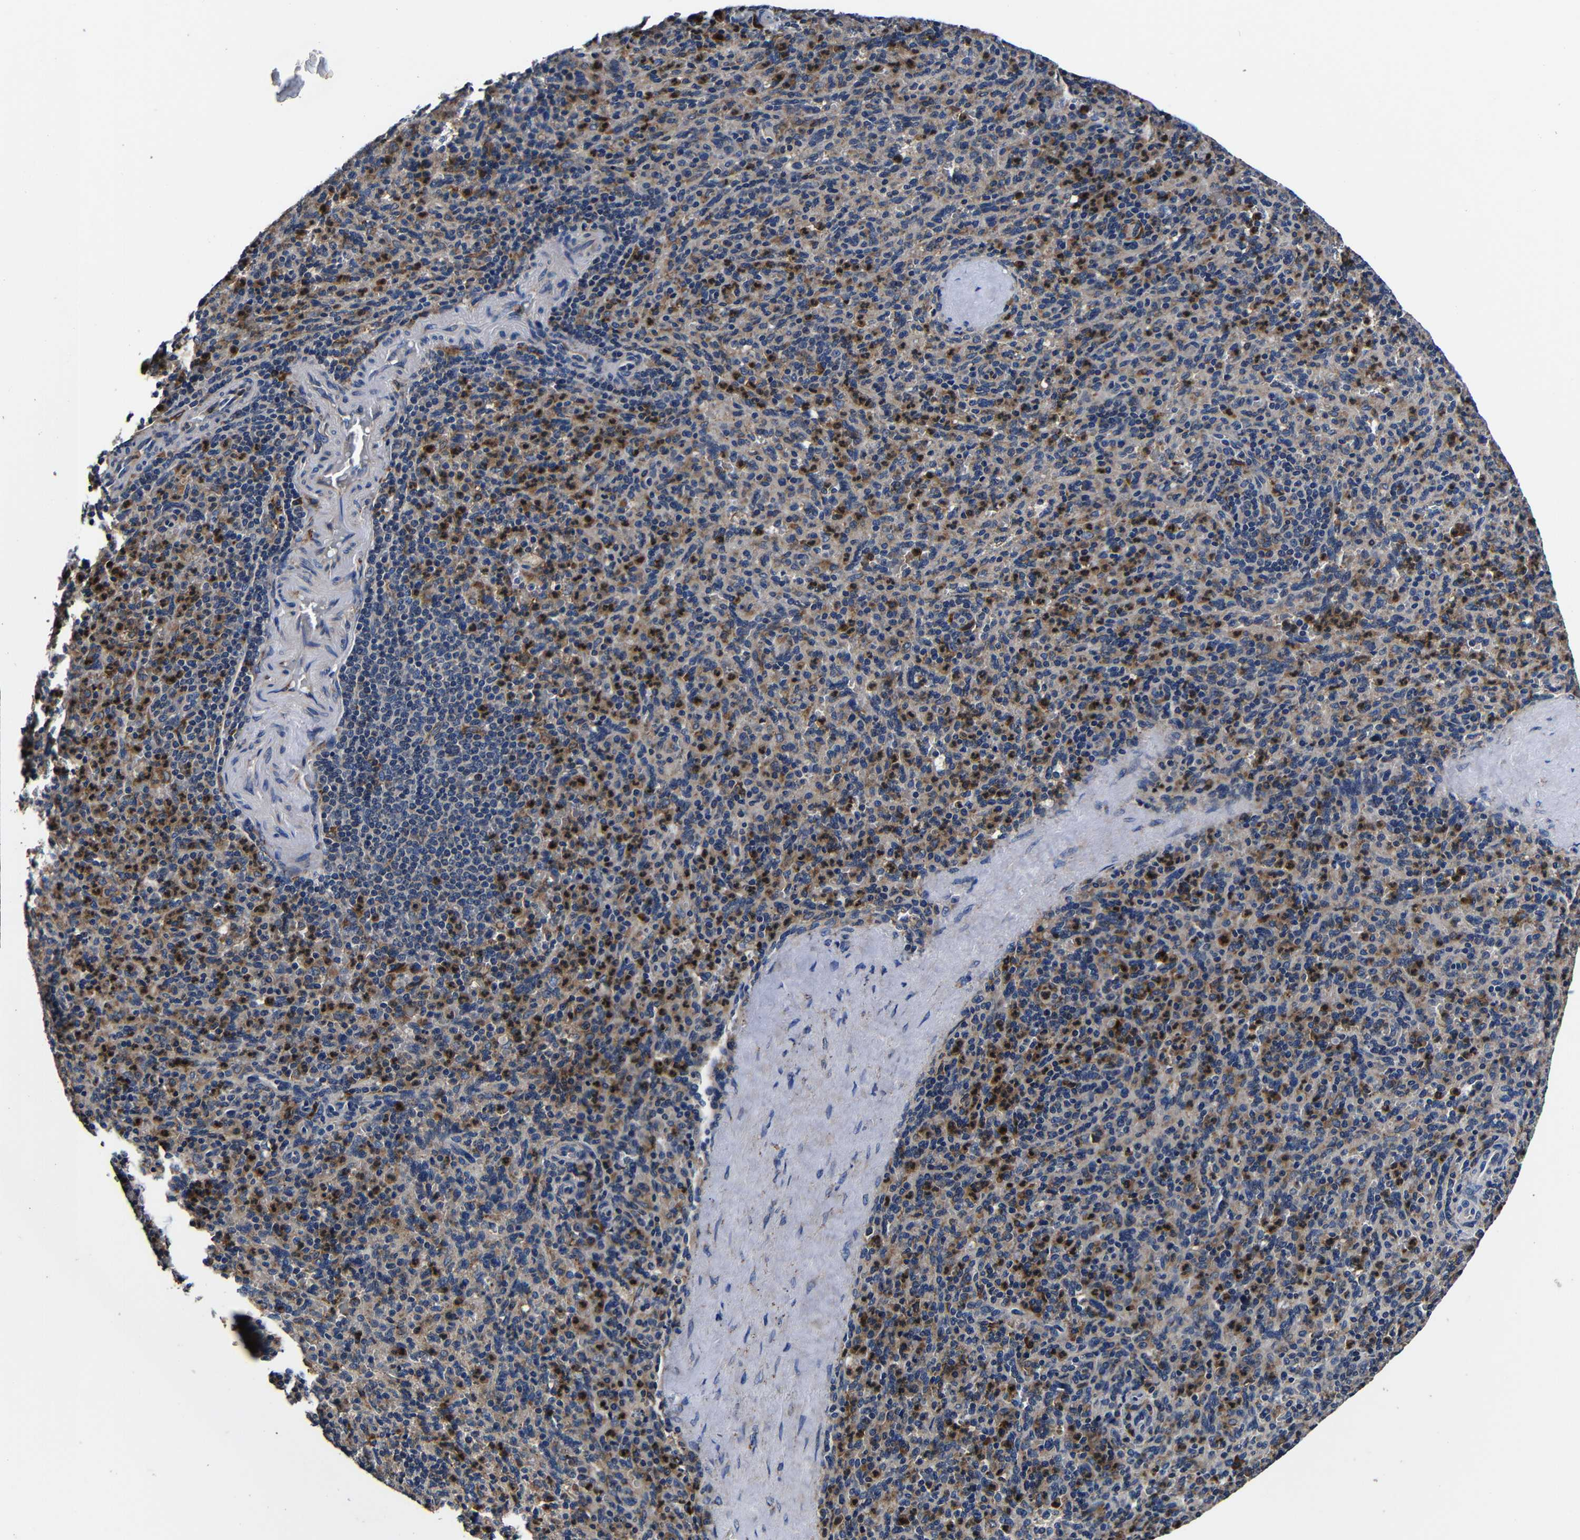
{"staining": {"intensity": "moderate", "quantity": "25%-75%", "location": "cytoplasmic/membranous"}, "tissue": "spleen", "cell_type": "Cells in red pulp", "image_type": "normal", "snomed": [{"axis": "morphology", "description": "Normal tissue, NOS"}, {"axis": "topography", "description": "Spleen"}], "caption": "Immunohistochemistry (IHC) (DAB) staining of benign spleen reveals moderate cytoplasmic/membranous protein staining in about 25%-75% of cells in red pulp.", "gene": "SCN9A", "patient": {"sex": "male", "age": 36}}